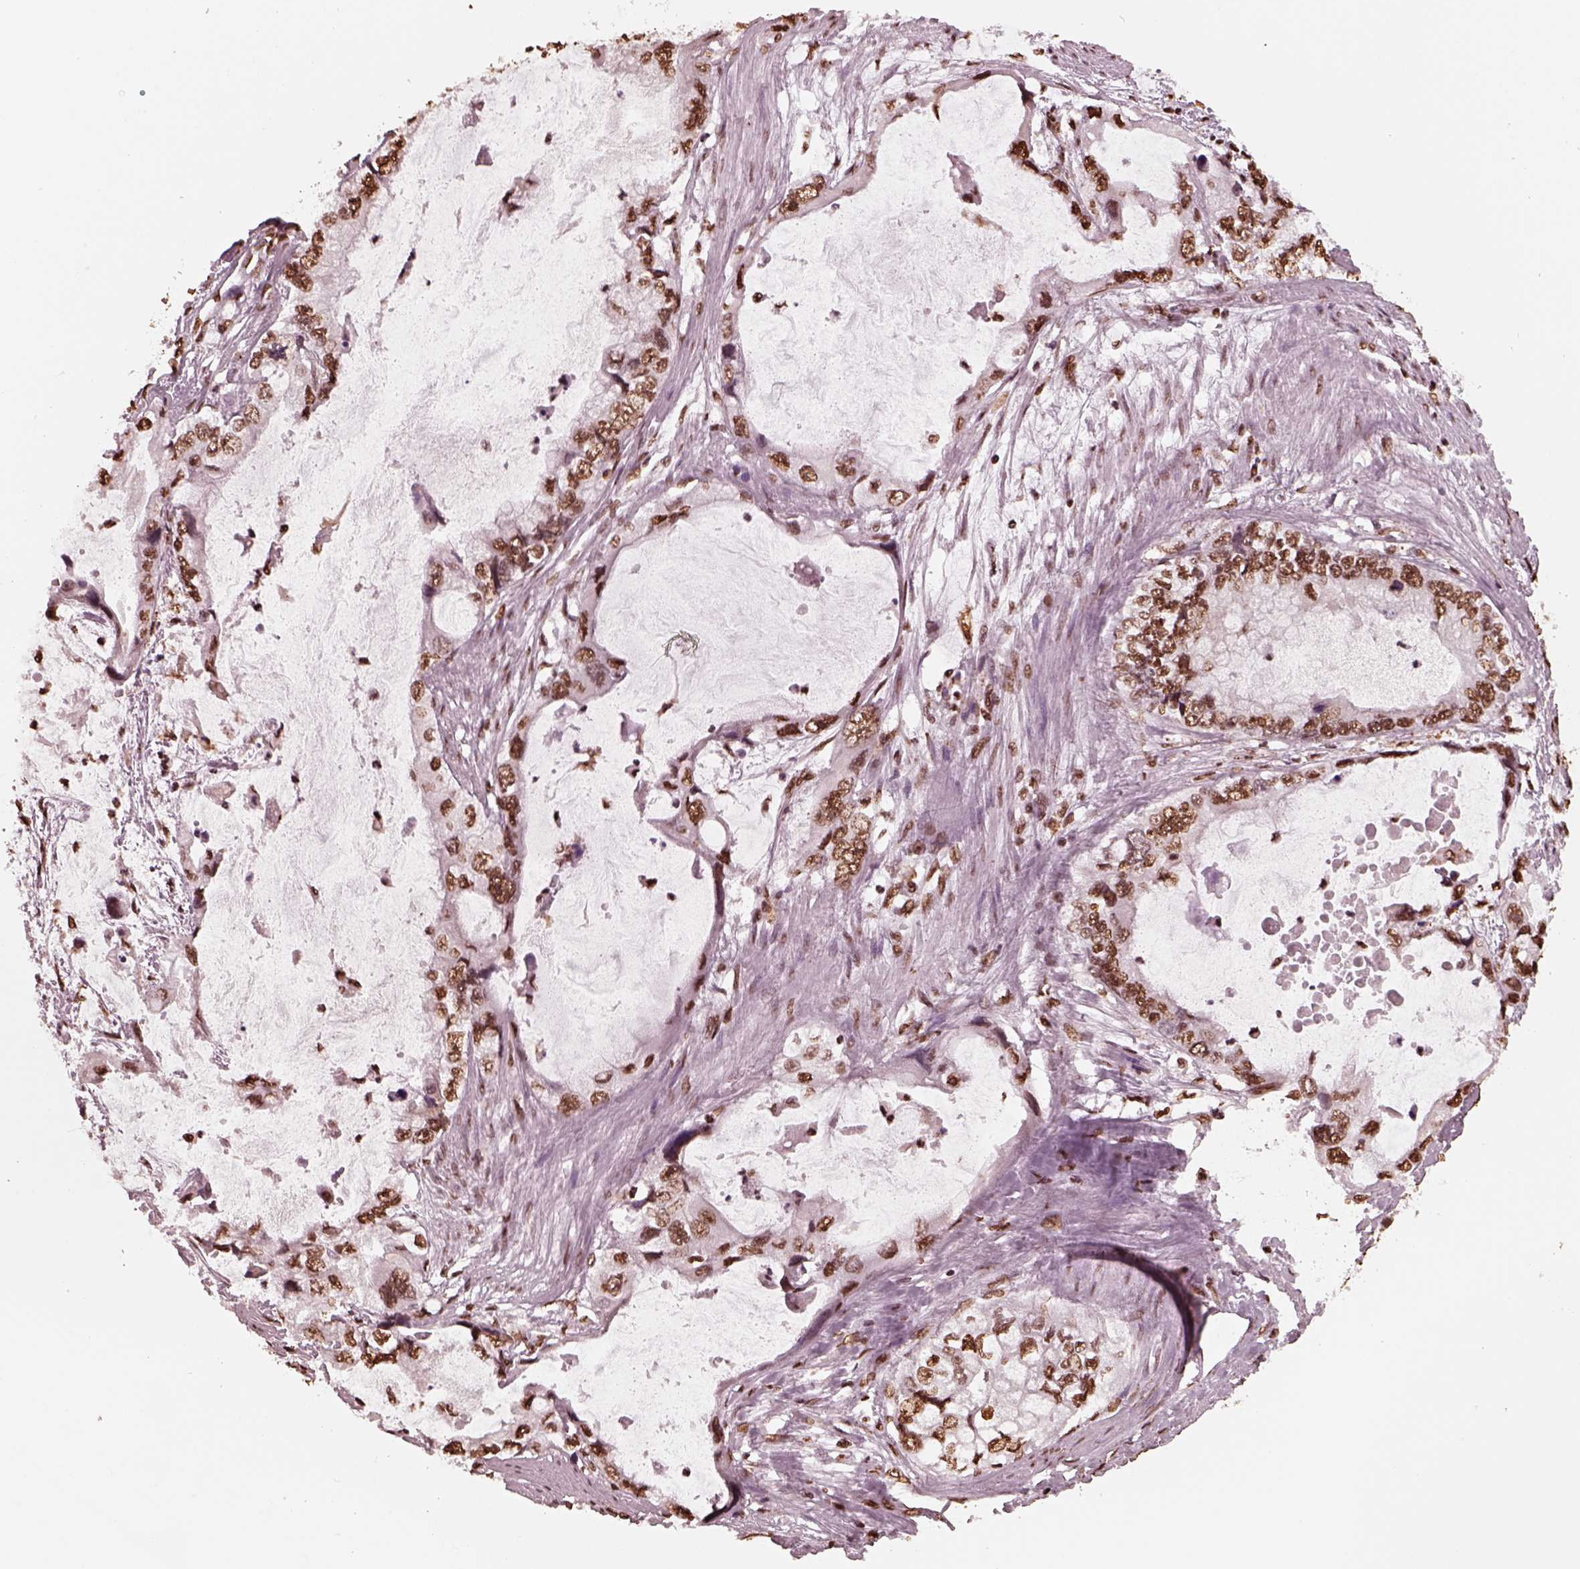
{"staining": {"intensity": "moderate", "quantity": ">75%", "location": "nuclear"}, "tissue": "stomach cancer", "cell_type": "Tumor cells", "image_type": "cancer", "snomed": [{"axis": "morphology", "description": "Adenocarcinoma, NOS"}, {"axis": "topography", "description": "Pancreas"}, {"axis": "topography", "description": "Stomach, upper"}, {"axis": "topography", "description": "Stomach"}], "caption": "Immunohistochemistry (IHC) (DAB (3,3'-diaminobenzidine)) staining of human stomach cancer reveals moderate nuclear protein staining in about >75% of tumor cells. The staining is performed using DAB brown chromogen to label protein expression. The nuclei are counter-stained blue using hematoxylin.", "gene": "NSD1", "patient": {"sex": "male", "age": 77}}